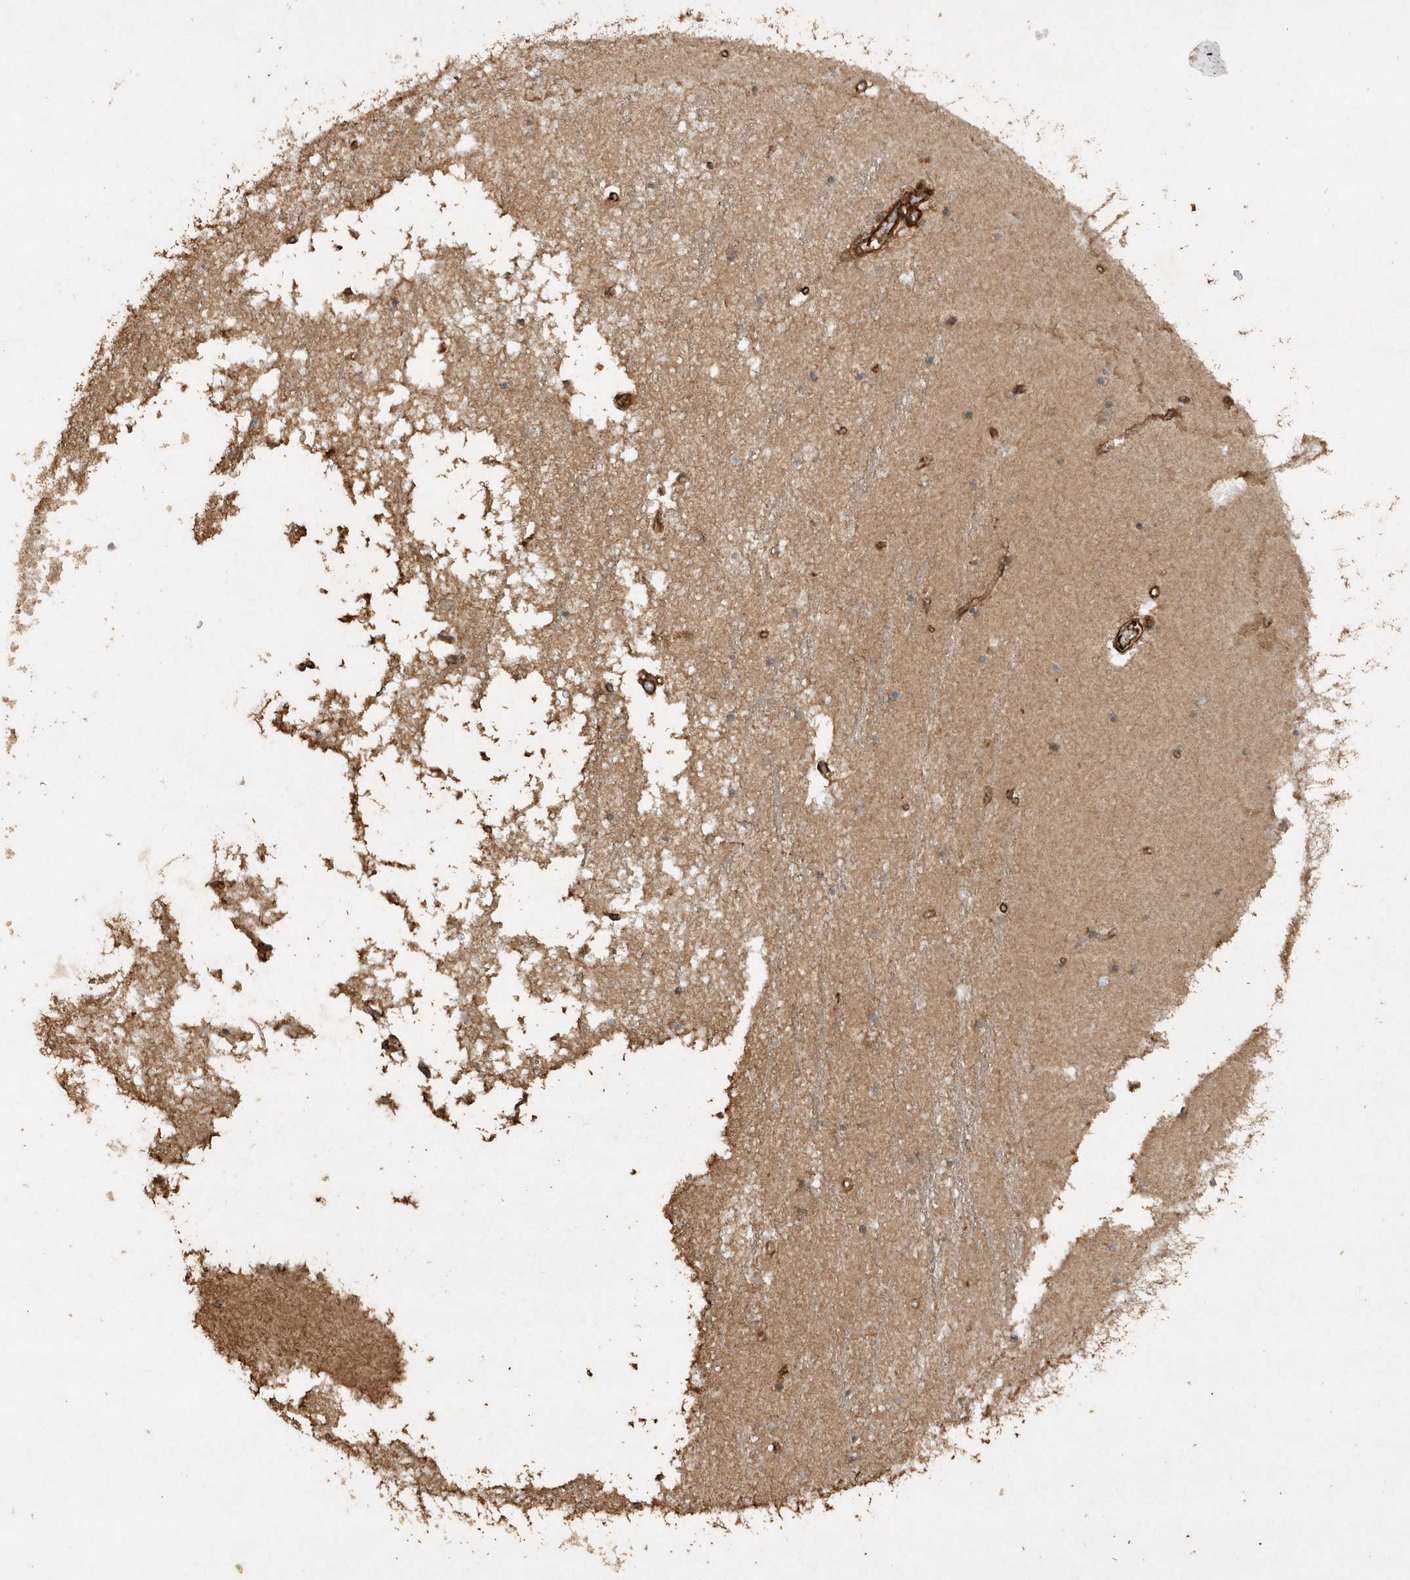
{"staining": {"intensity": "weak", "quantity": "25%-75%", "location": "cytoplasmic/membranous"}, "tissue": "hippocampus", "cell_type": "Glial cells", "image_type": "normal", "snomed": [{"axis": "morphology", "description": "Normal tissue, NOS"}, {"axis": "topography", "description": "Hippocampus"}], "caption": "Immunohistochemical staining of unremarkable human hippocampus shows weak cytoplasmic/membranous protein positivity in about 25%-75% of glial cells. (DAB = brown stain, brightfield microscopy at high magnification).", "gene": "AVPI1", "patient": {"sex": "male", "age": 70}}